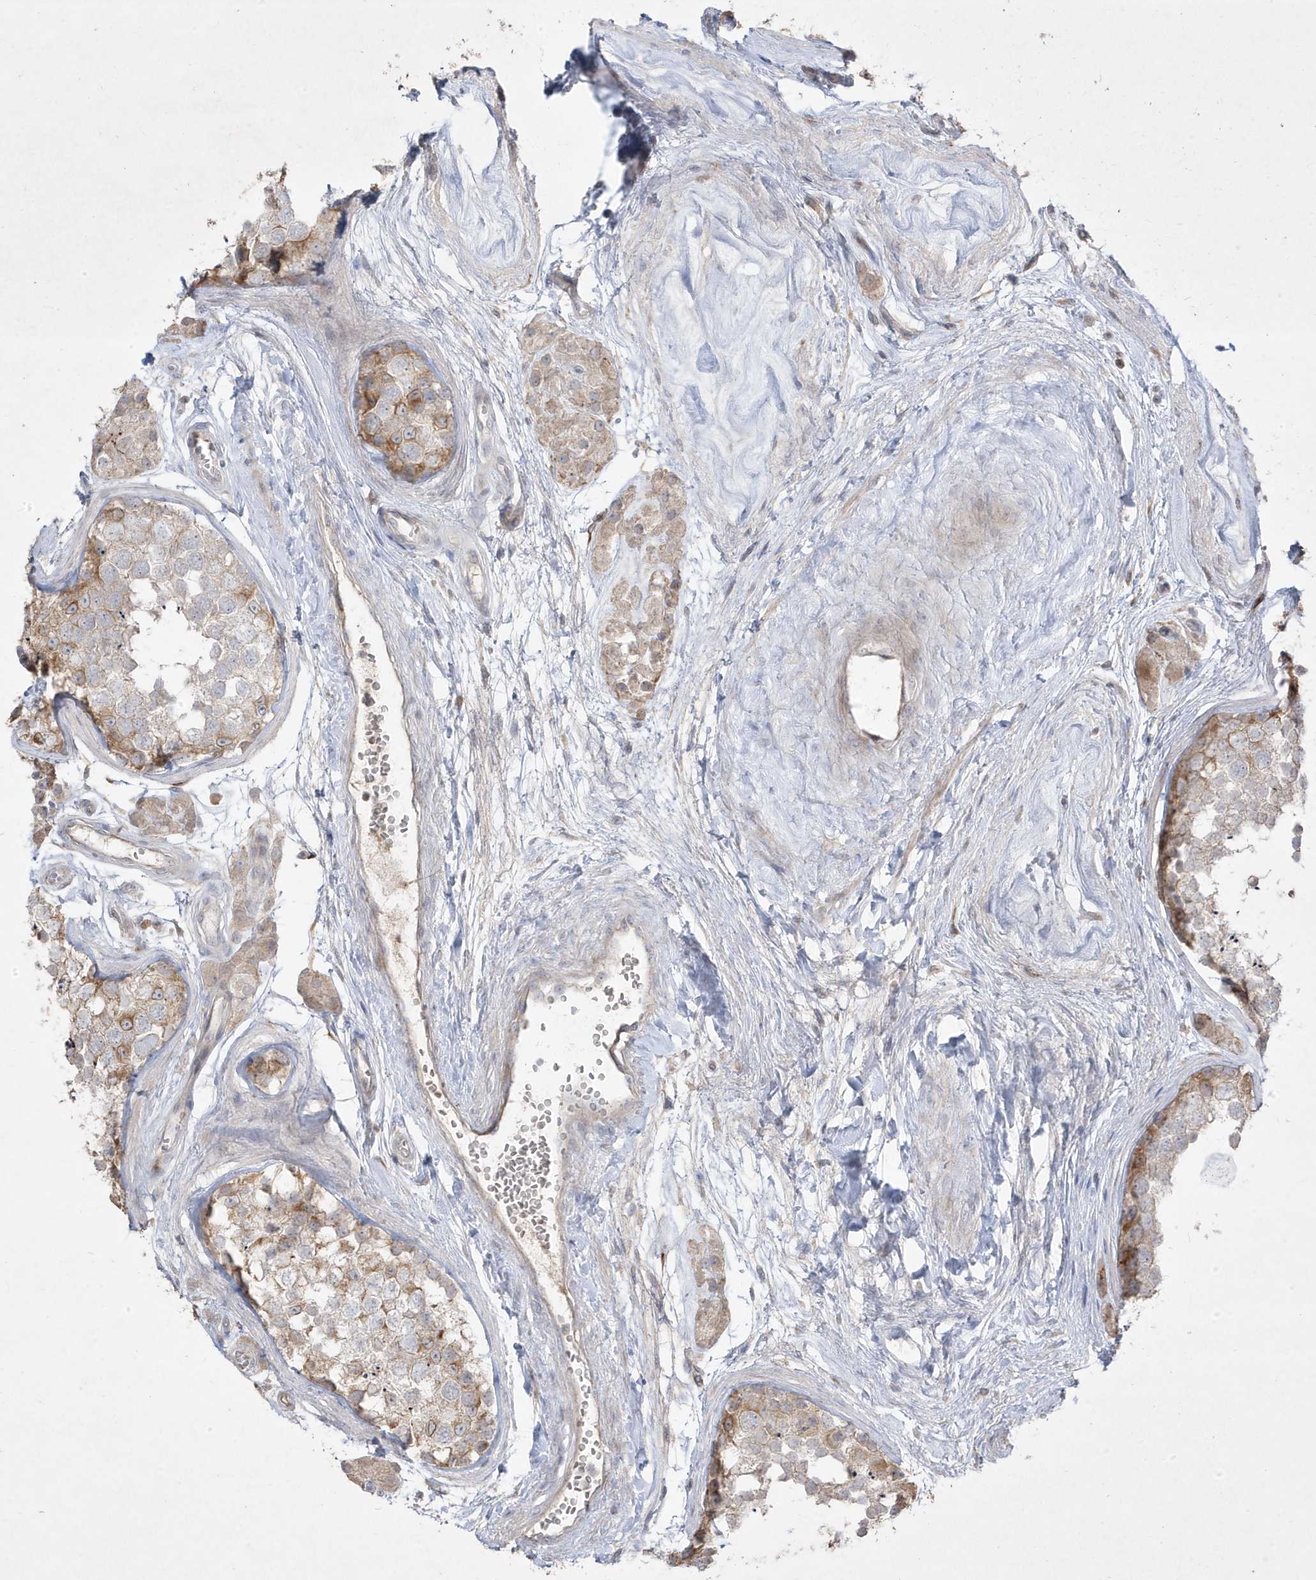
{"staining": {"intensity": "moderate", "quantity": "<25%", "location": "cytoplasmic/membranous"}, "tissue": "testis", "cell_type": "Cells in seminiferous ducts", "image_type": "normal", "snomed": [{"axis": "morphology", "description": "Normal tissue, NOS"}, {"axis": "topography", "description": "Testis"}], "caption": "Immunohistochemical staining of benign testis shows low levels of moderate cytoplasmic/membranous expression in about <25% of cells in seminiferous ducts.", "gene": "RGL4", "patient": {"sex": "male", "age": 56}}